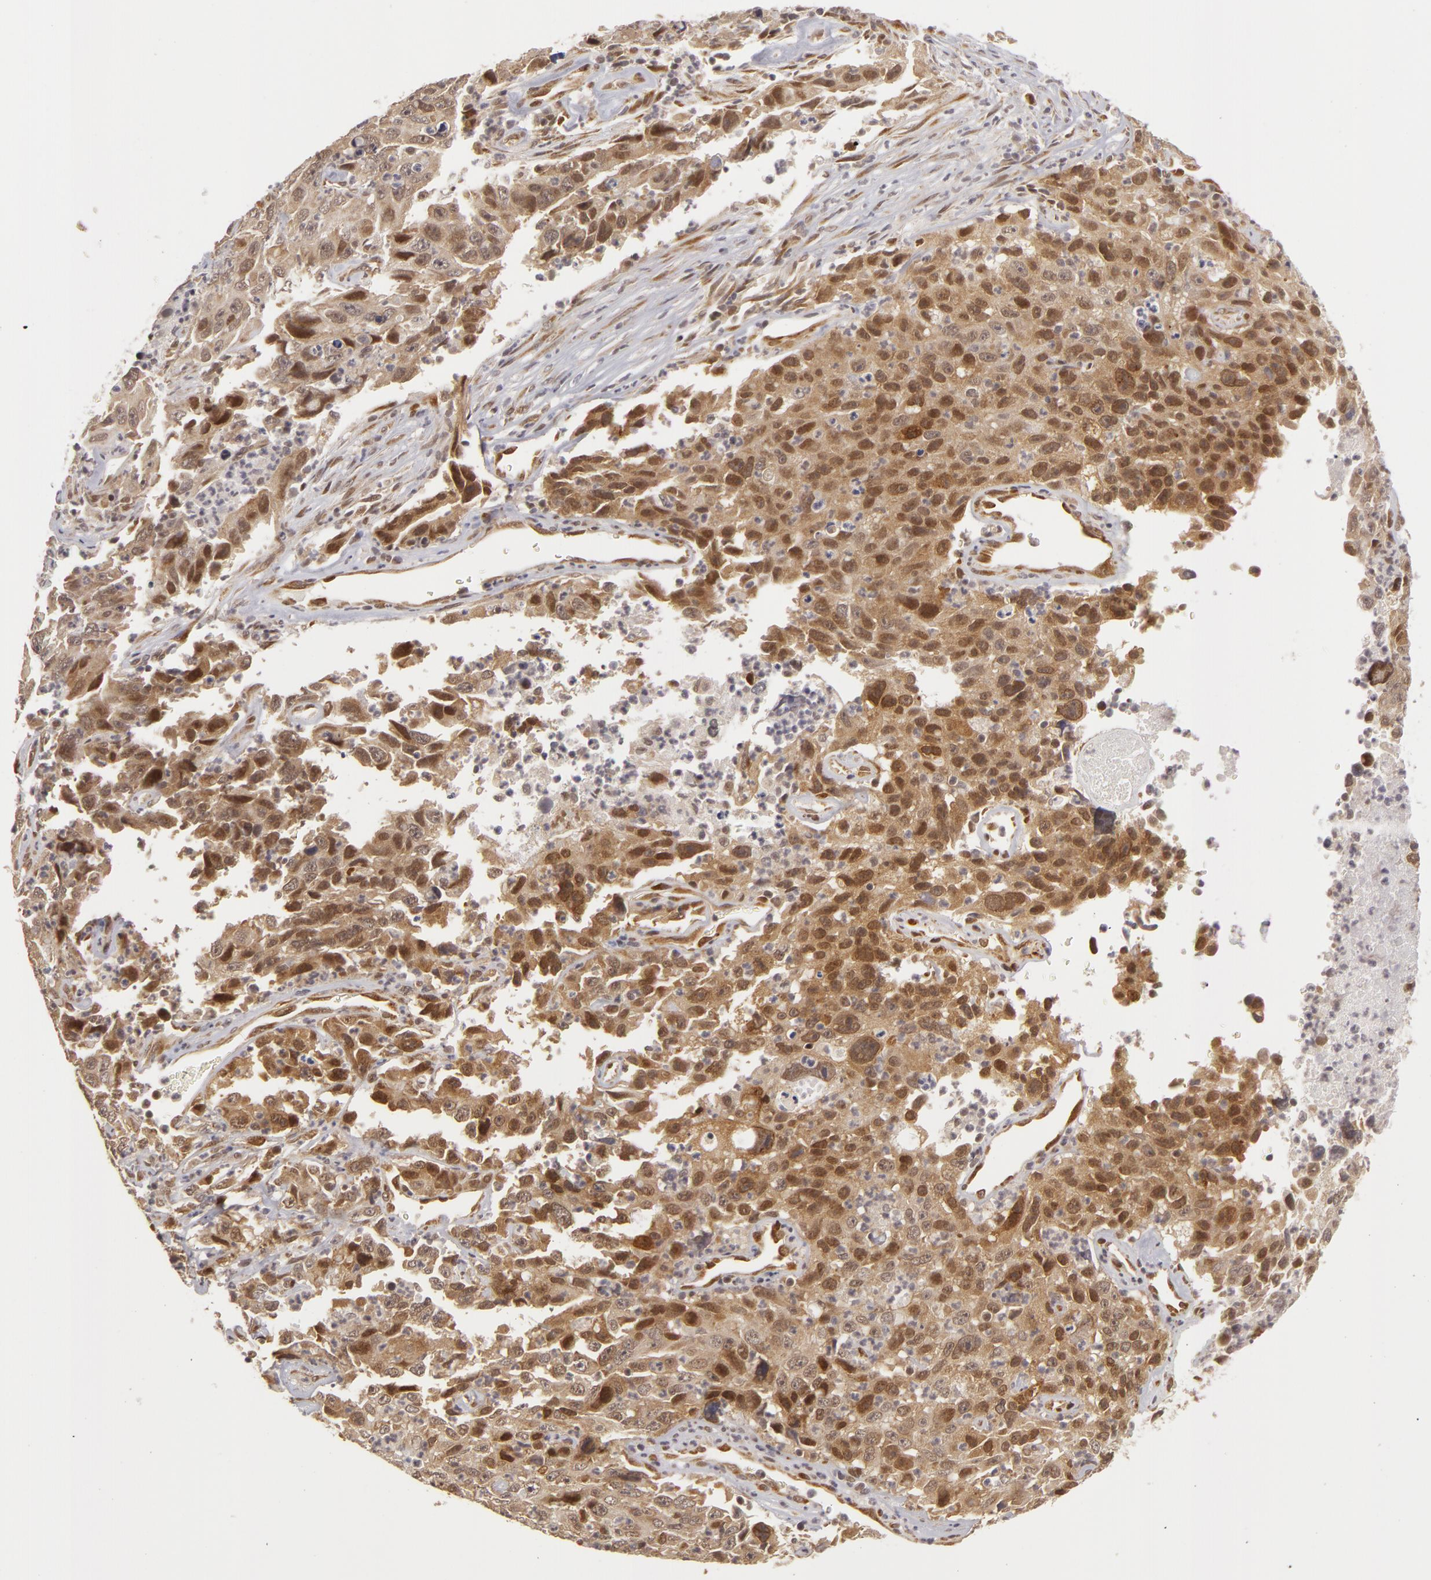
{"staining": {"intensity": "moderate", "quantity": "25%-75%", "location": "cytoplasmic/membranous,nuclear"}, "tissue": "lung cancer", "cell_type": "Tumor cells", "image_type": "cancer", "snomed": [{"axis": "morphology", "description": "Squamous cell carcinoma, NOS"}, {"axis": "topography", "description": "Lung"}], "caption": "Protein expression analysis of lung cancer demonstrates moderate cytoplasmic/membranous and nuclear positivity in approximately 25%-75% of tumor cells.", "gene": "ZNF133", "patient": {"sex": "male", "age": 64}}